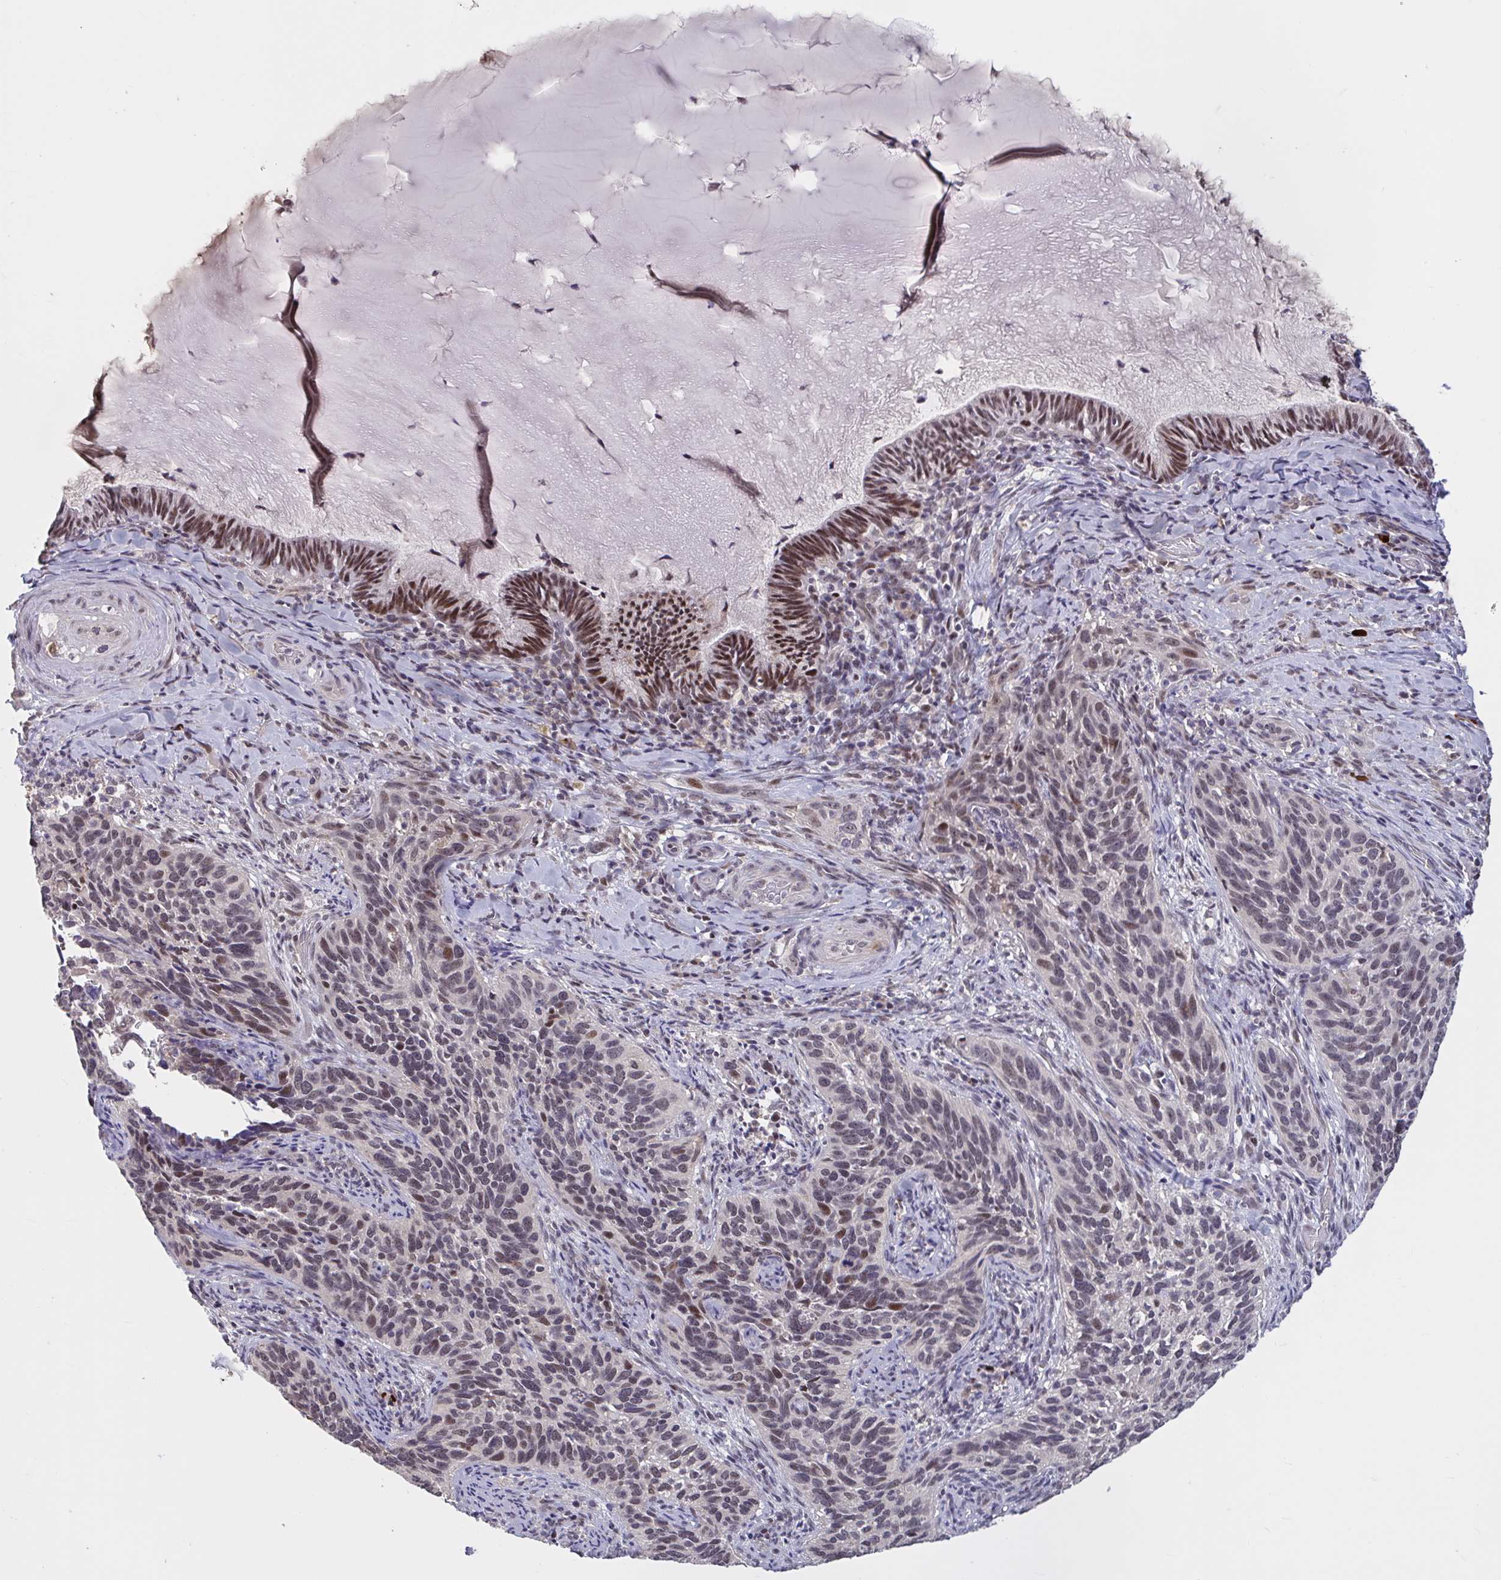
{"staining": {"intensity": "weak", "quantity": "25%-75%", "location": "nuclear"}, "tissue": "cervical cancer", "cell_type": "Tumor cells", "image_type": "cancer", "snomed": [{"axis": "morphology", "description": "Squamous cell carcinoma, NOS"}, {"axis": "topography", "description": "Cervix"}], "caption": "Tumor cells demonstrate low levels of weak nuclear staining in about 25%-75% of cells in human squamous cell carcinoma (cervical). The protein is shown in brown color, while the nuclei are stained blue.", "gene": "ZNF414", "patient": {"sex": "female", "age": 51}}